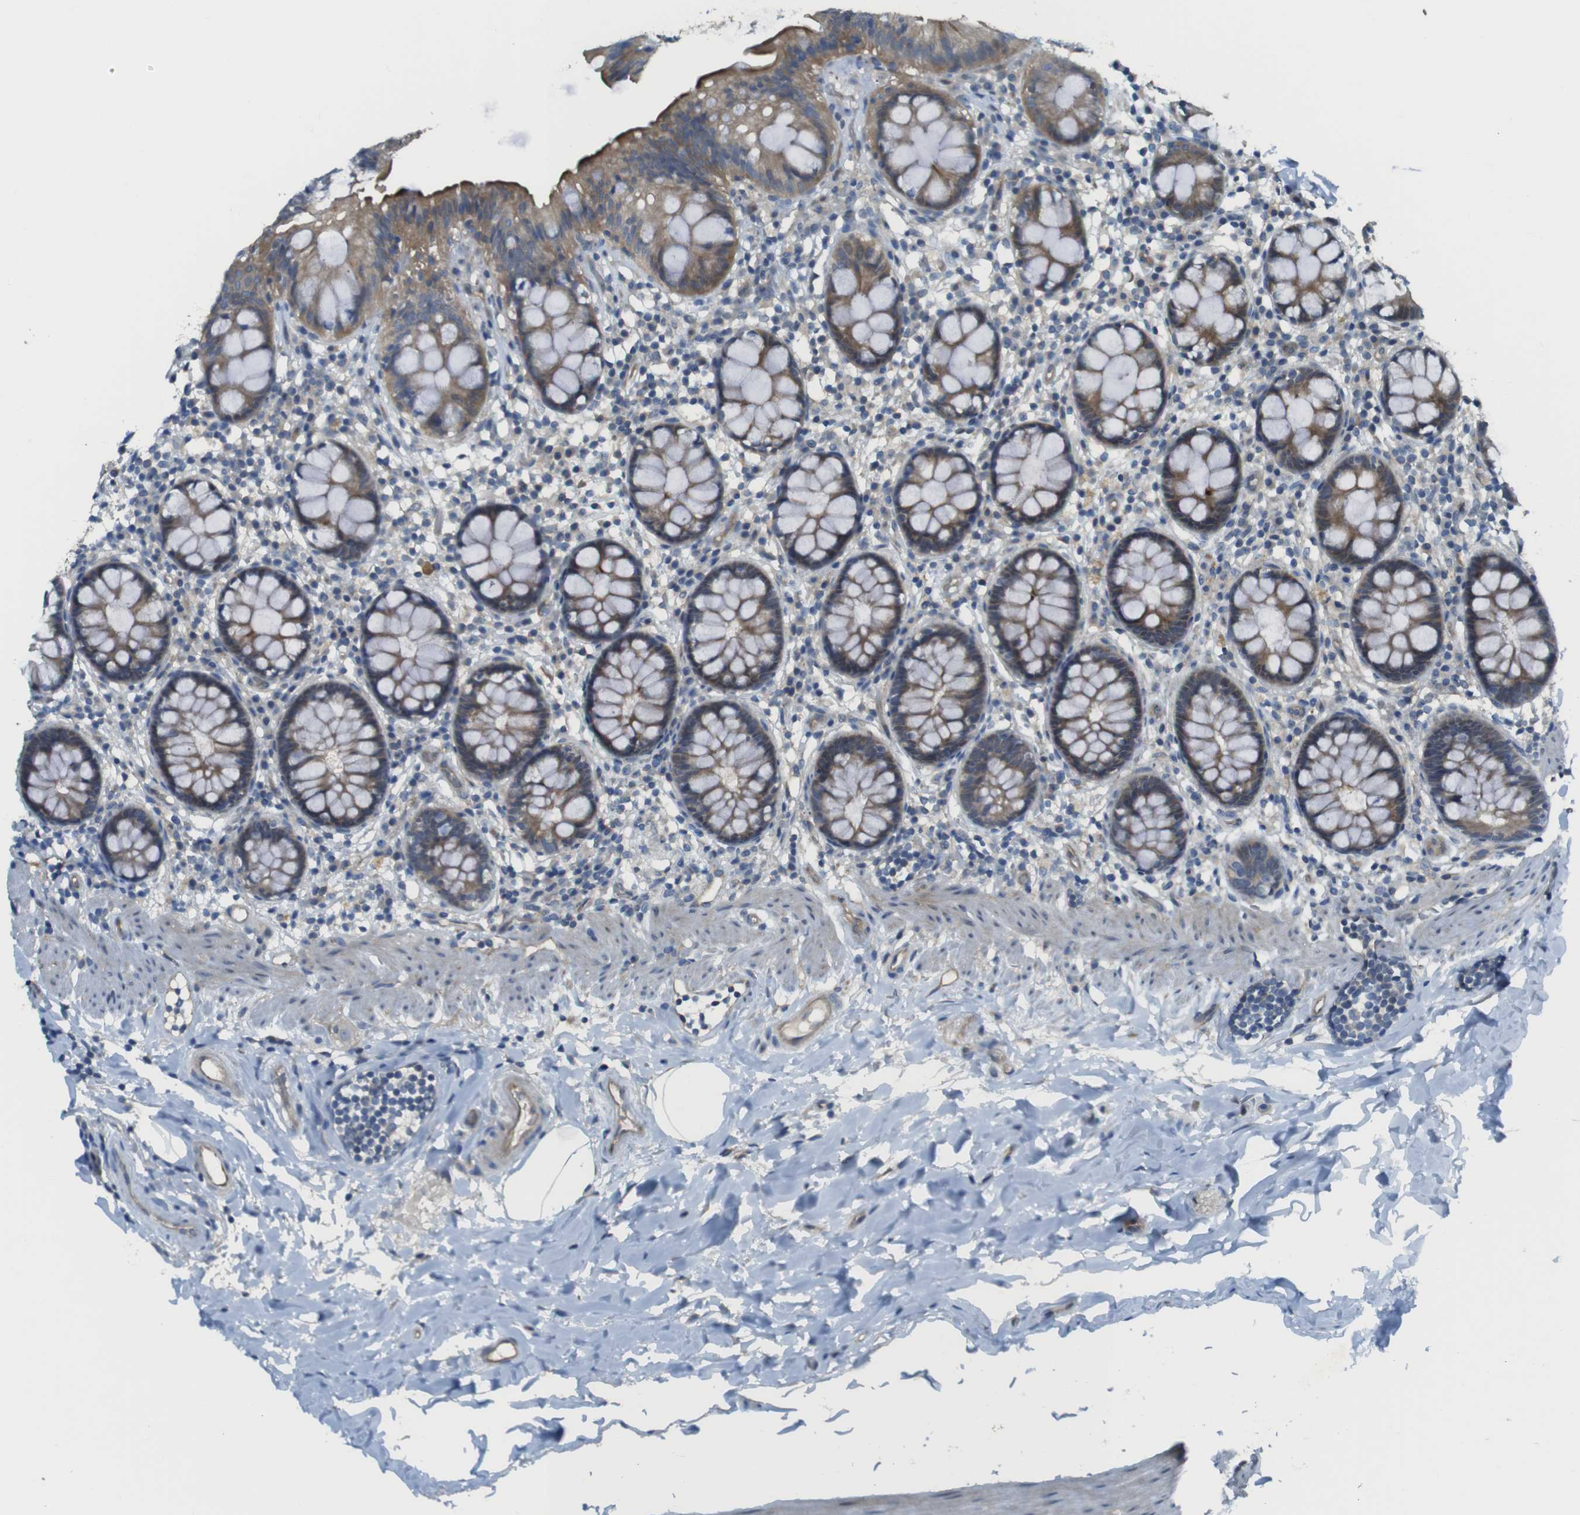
{"staining": {"intensity": "moderate", "quantity": "25%-75%", "location": "cytoplasmic/membranous"}, "tissue": "colon", "cell_type": "Endothelial cells", "image_type": "normal", "snomed": [{"axis": "morphology", "description": "Normal tissue, NOS"}, {"axis": "topography", "description": "Colon"}], "caption": "A micrograph showing moderate cytoplasmic/membranous staining in approximately 25%-75% of endothelial cells in benign colon, as visualized by brown immunohistochemical staining.", "gene": "ABHD15", "patient": {"sex": "female", "age": 80}}